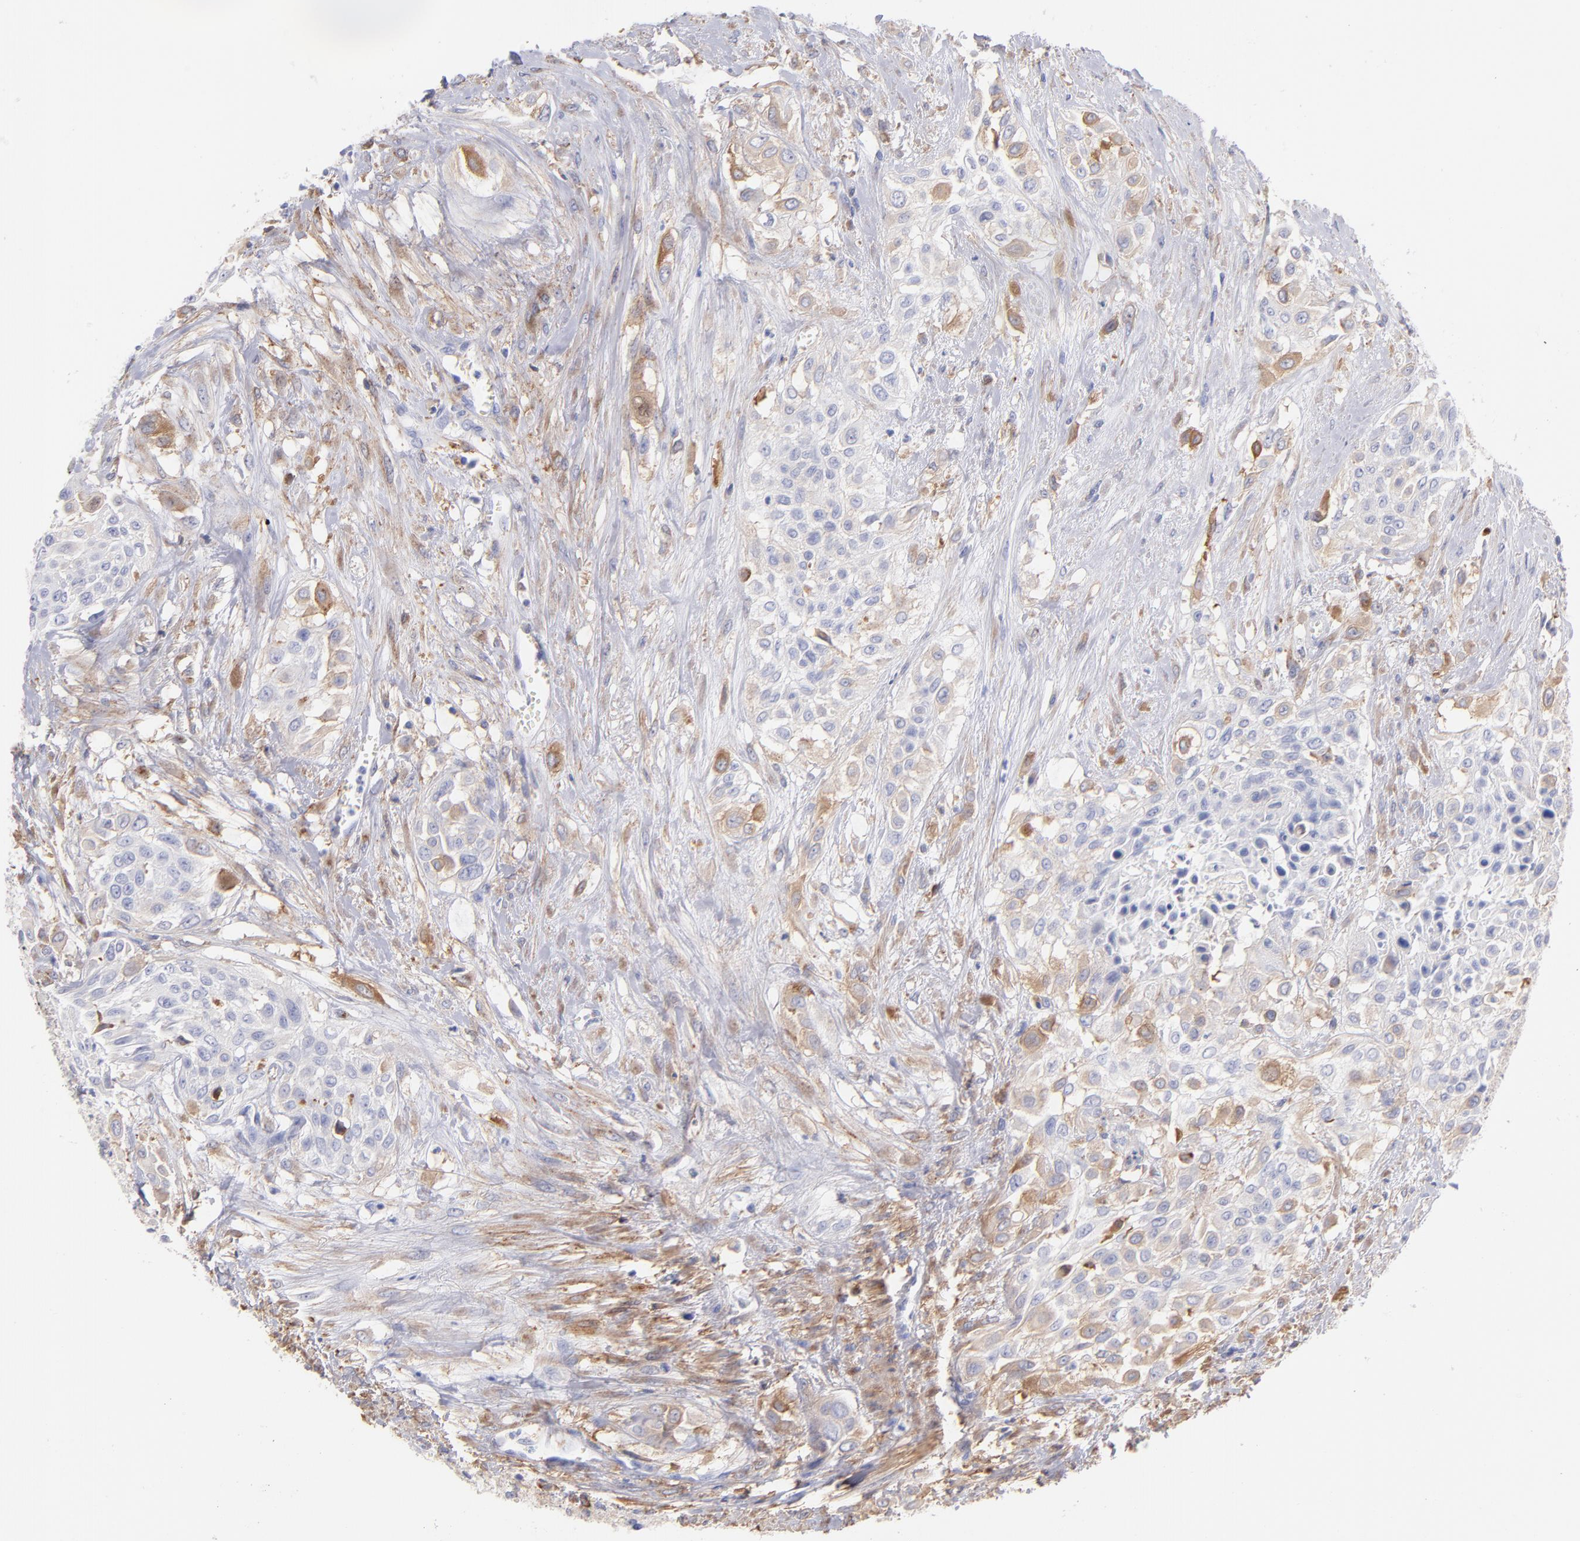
{"staining": {"intensity": "moderate", "quantity": "25%-75%", "location": "cytoplasmic/membranous"}, "tissue": "urothelial cancer", "cell_type": "Tumor cells", "image_type": "cancer", "snomed": [{"axis": "morphology", "description": "Urothelial carcinoma, High grade"}, {"axis": "topography", "description": "Urinary bladder"}], "caption": "Protein expression analysis of human urothelial cancer reveals moderate cytoplasmic/membranous positivity in approximately 25%-75% of tumor cells. (DAB IHC, brown staining for protein, blue staining for nuclei).", "gene": "PRKCA", "patient": {"sex": "male", "age": 57}}